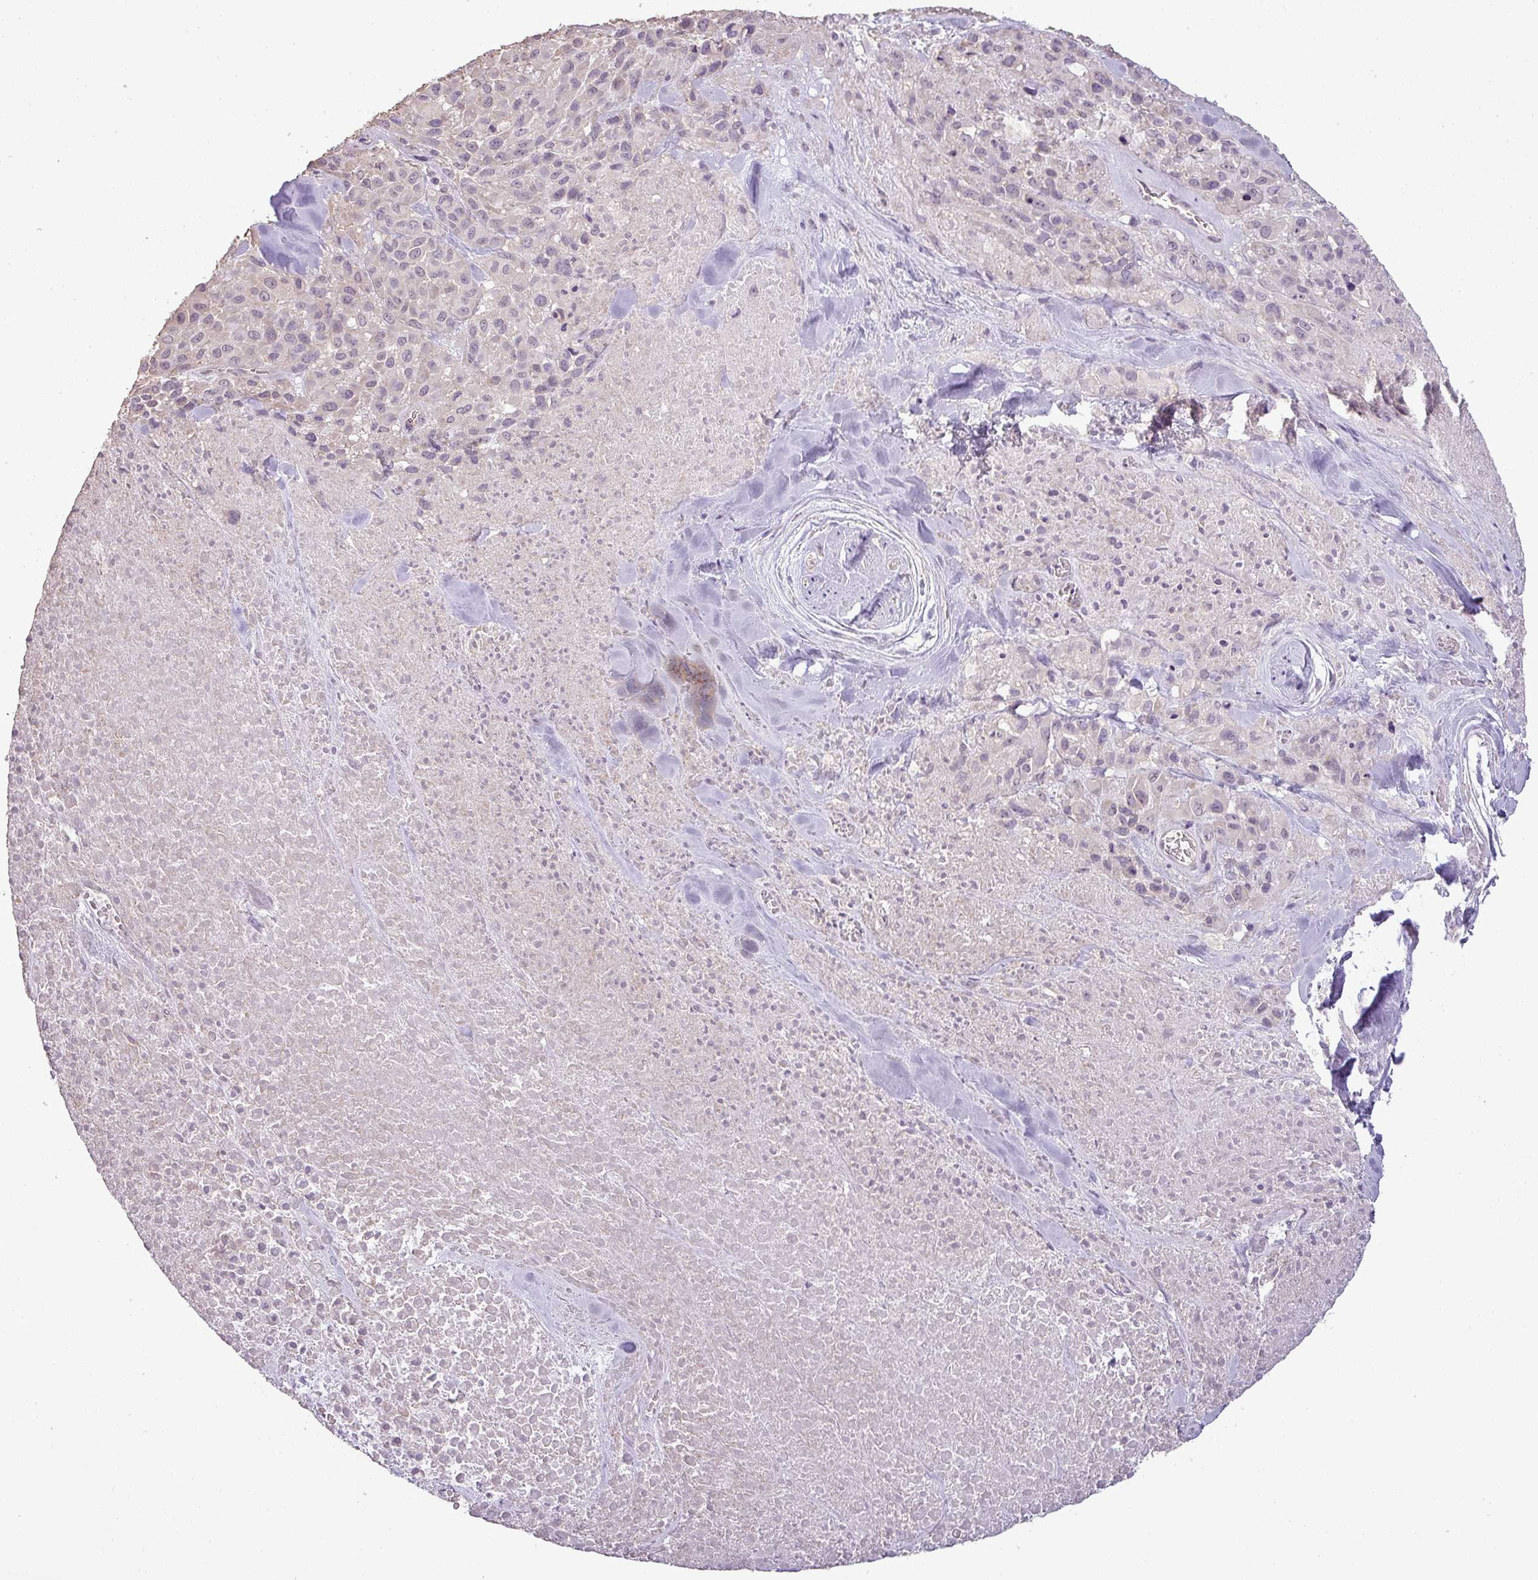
{"staining": {"intensity": "negative", "quantity": "none", "location": "none"}, "tissue": "melanoma", "cell_type": "Tumor cells", "image_type": "cancer", "snomed": [{"axis": "morphology", "description": "Malignant melanoma, Metastatic site"}, {"axis": "topography", "description": "Skin"}], "caption": "There is no significant expression in tumor cells of malignant melanoma (metastatic site).", "gene": "LY9", "patient": {"sex": "female", "age": 81}}